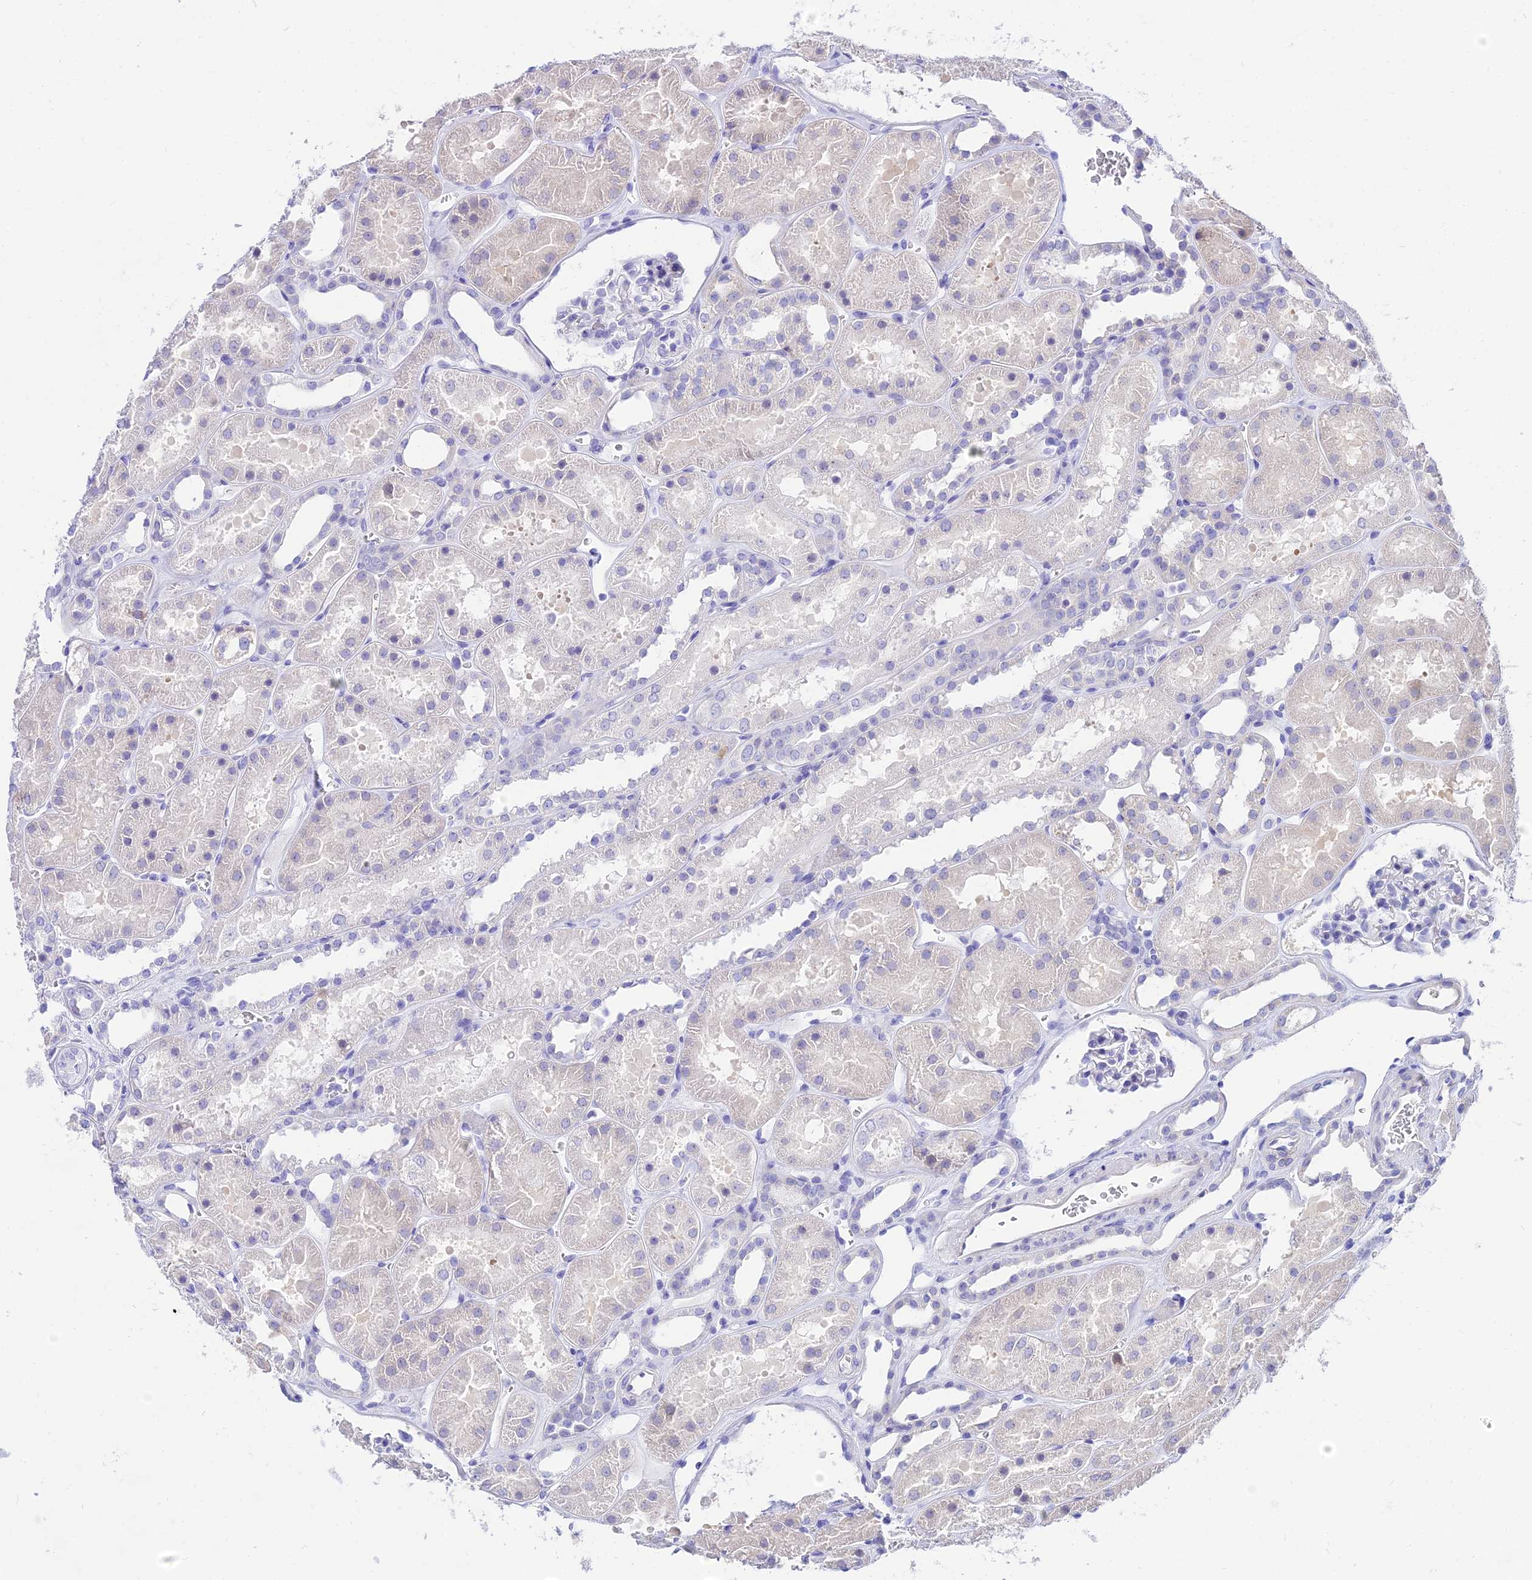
{"staining": {"intensity": "negative", "quantity": "none", "location": "none"}, "tissue": "kidney", "cell_type": "Cells in glomeruli", "image_type": "normal", "snomed": [{"axis": "morphology", "description": "Normal tissue, NOS"}, {"axis": "topography", "description": "Kidney"}], "caption": "Cells in glomeruli are negative for protein expression in unremarkable human kidney. Nuclei are stained in blue.", "gene": "TAC3", "patient": {"sex": "female", "age": 41}}